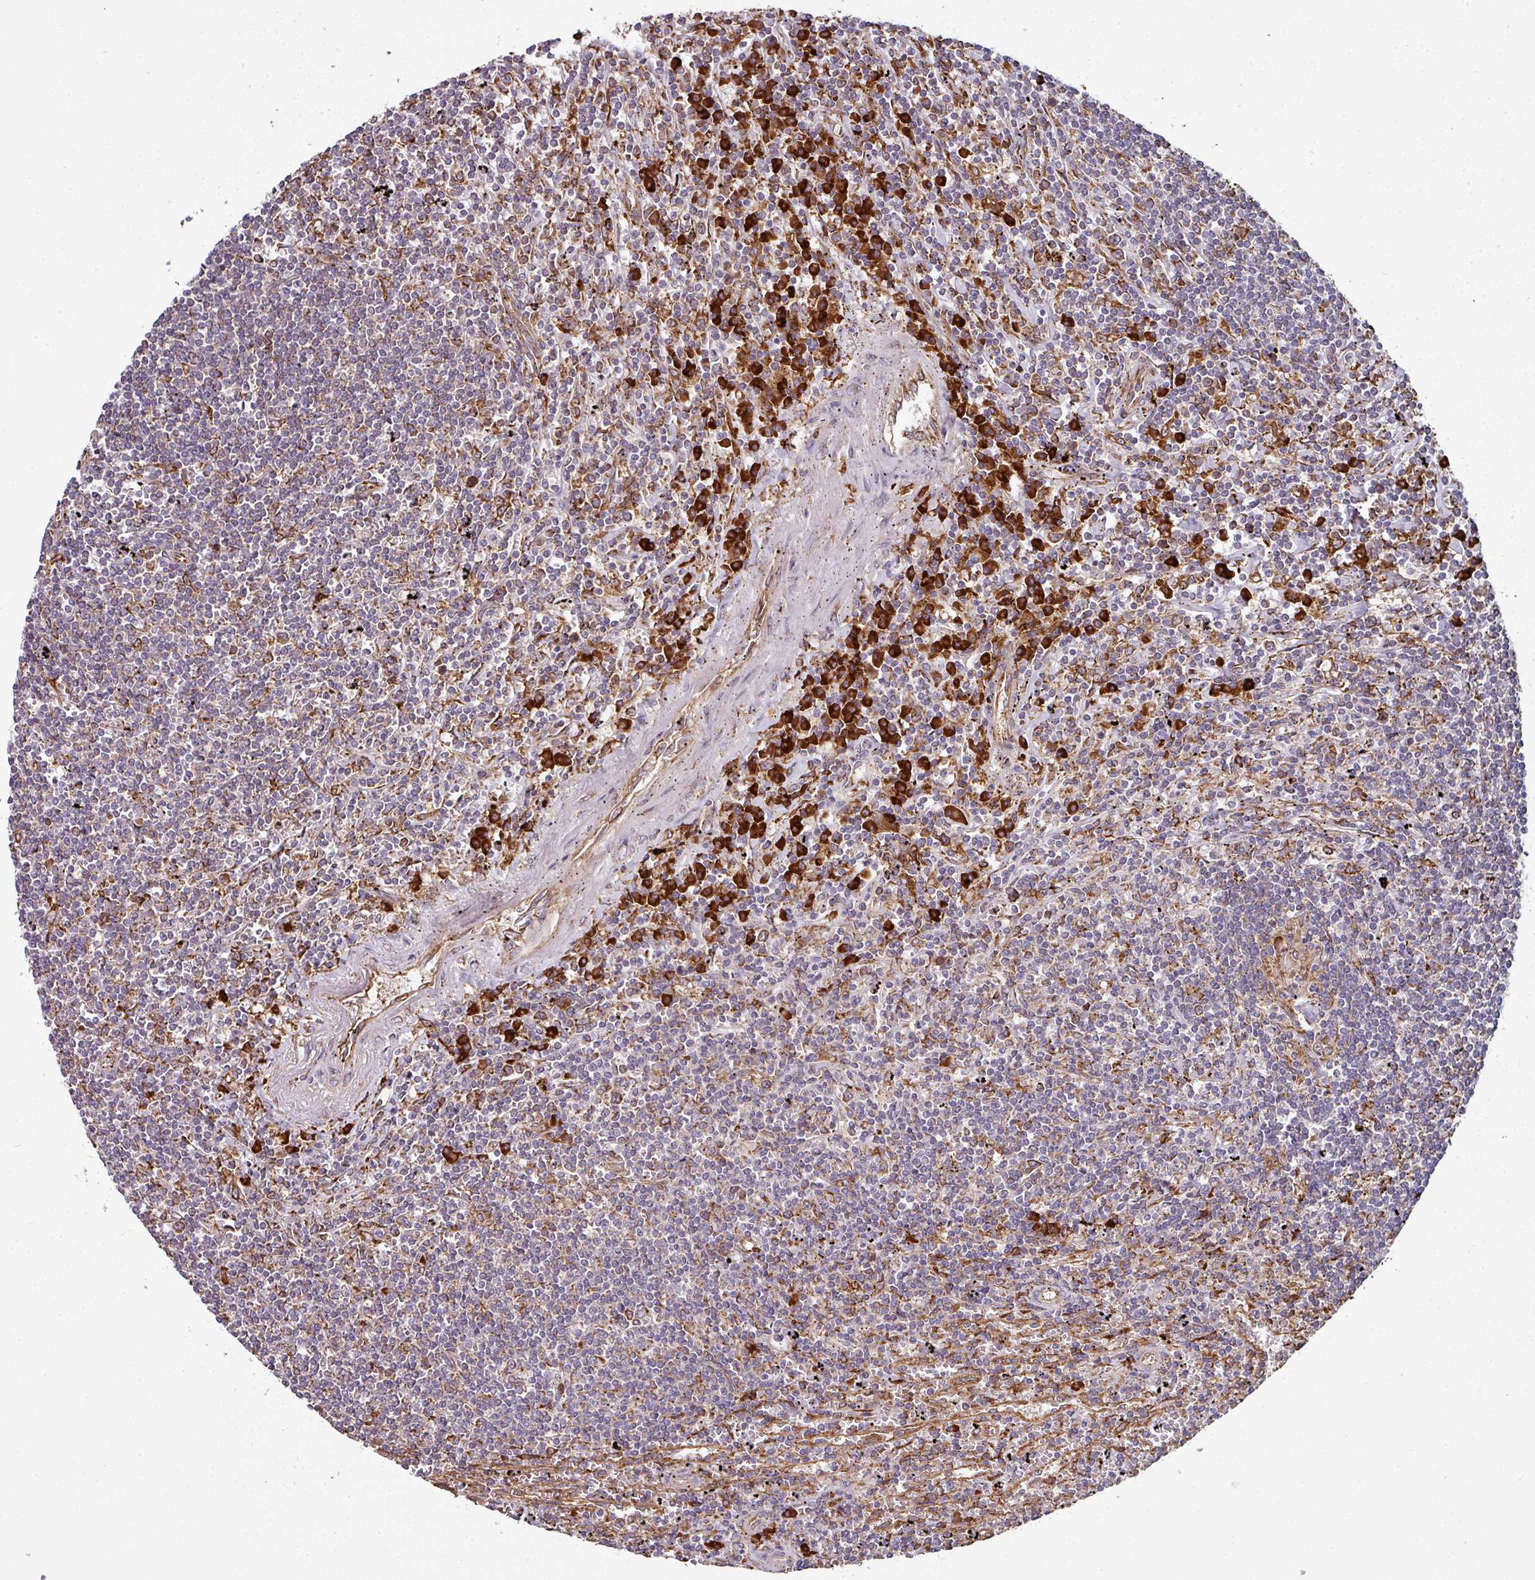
{"staining": {"intensity": "strong", "quantity": "<25%", "location": "cytoplasmic/membranous"}, "tissue": "lymphoma", "cell_type": "Tumor cells", "image_type": "cancer", "snomed": [{"axis": "morphology", "description": "Malignant lymphoma, non-Hodgkin's type, Low grade"}, {"axis": "topography", "description": "Spleen"}], "caption": "A high-resolution image shows IHC staining of lymphoma, which shows strong cytoplasmic/membranous positivity in approximately <25% of tumor cells. (Stains: DAB in brown, nuclei in blue, Microscopy: brightfield microscopy at high magnification).", "gene": "FAT4", "patient": {"sex": "male", "age": 76}}